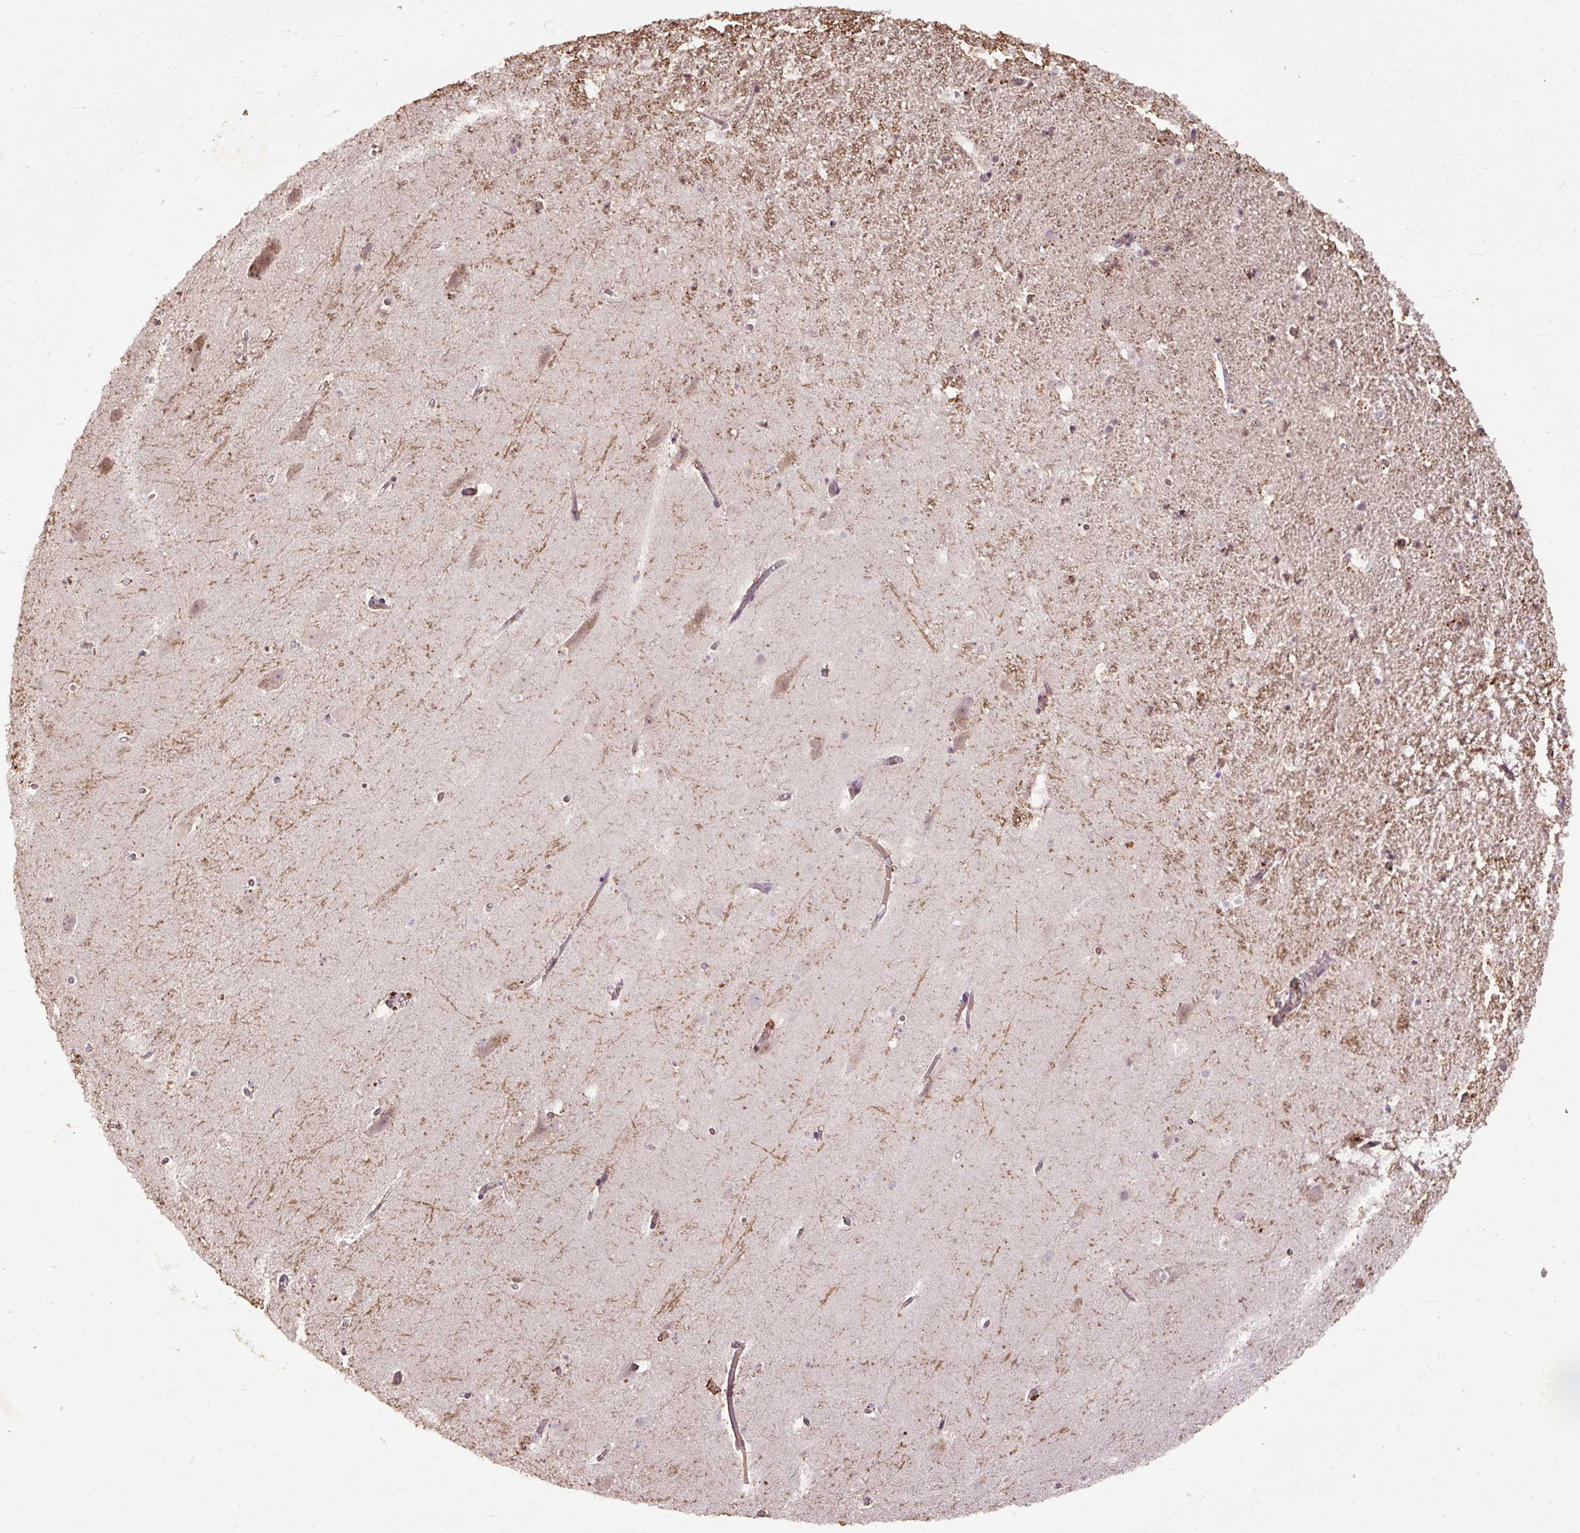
{"staining": {"intensity": "negative", "quantity": "none", "location": "none"}, "tissue": "hippocampus", "cell_type": "Glial cells", "image_type": "normal", "snomed": [{"axis": "morphology", "description": "Normal tissue, NOS"}, {"axis": "topography", "description": "Hippocampus"}], "caption": "This is an immunohistochemistry histopathology image of benign hippocampus. There is no staining in glial cells.", "gene": "LRTM2", "patient": {"sex": "male", "age": 37}}